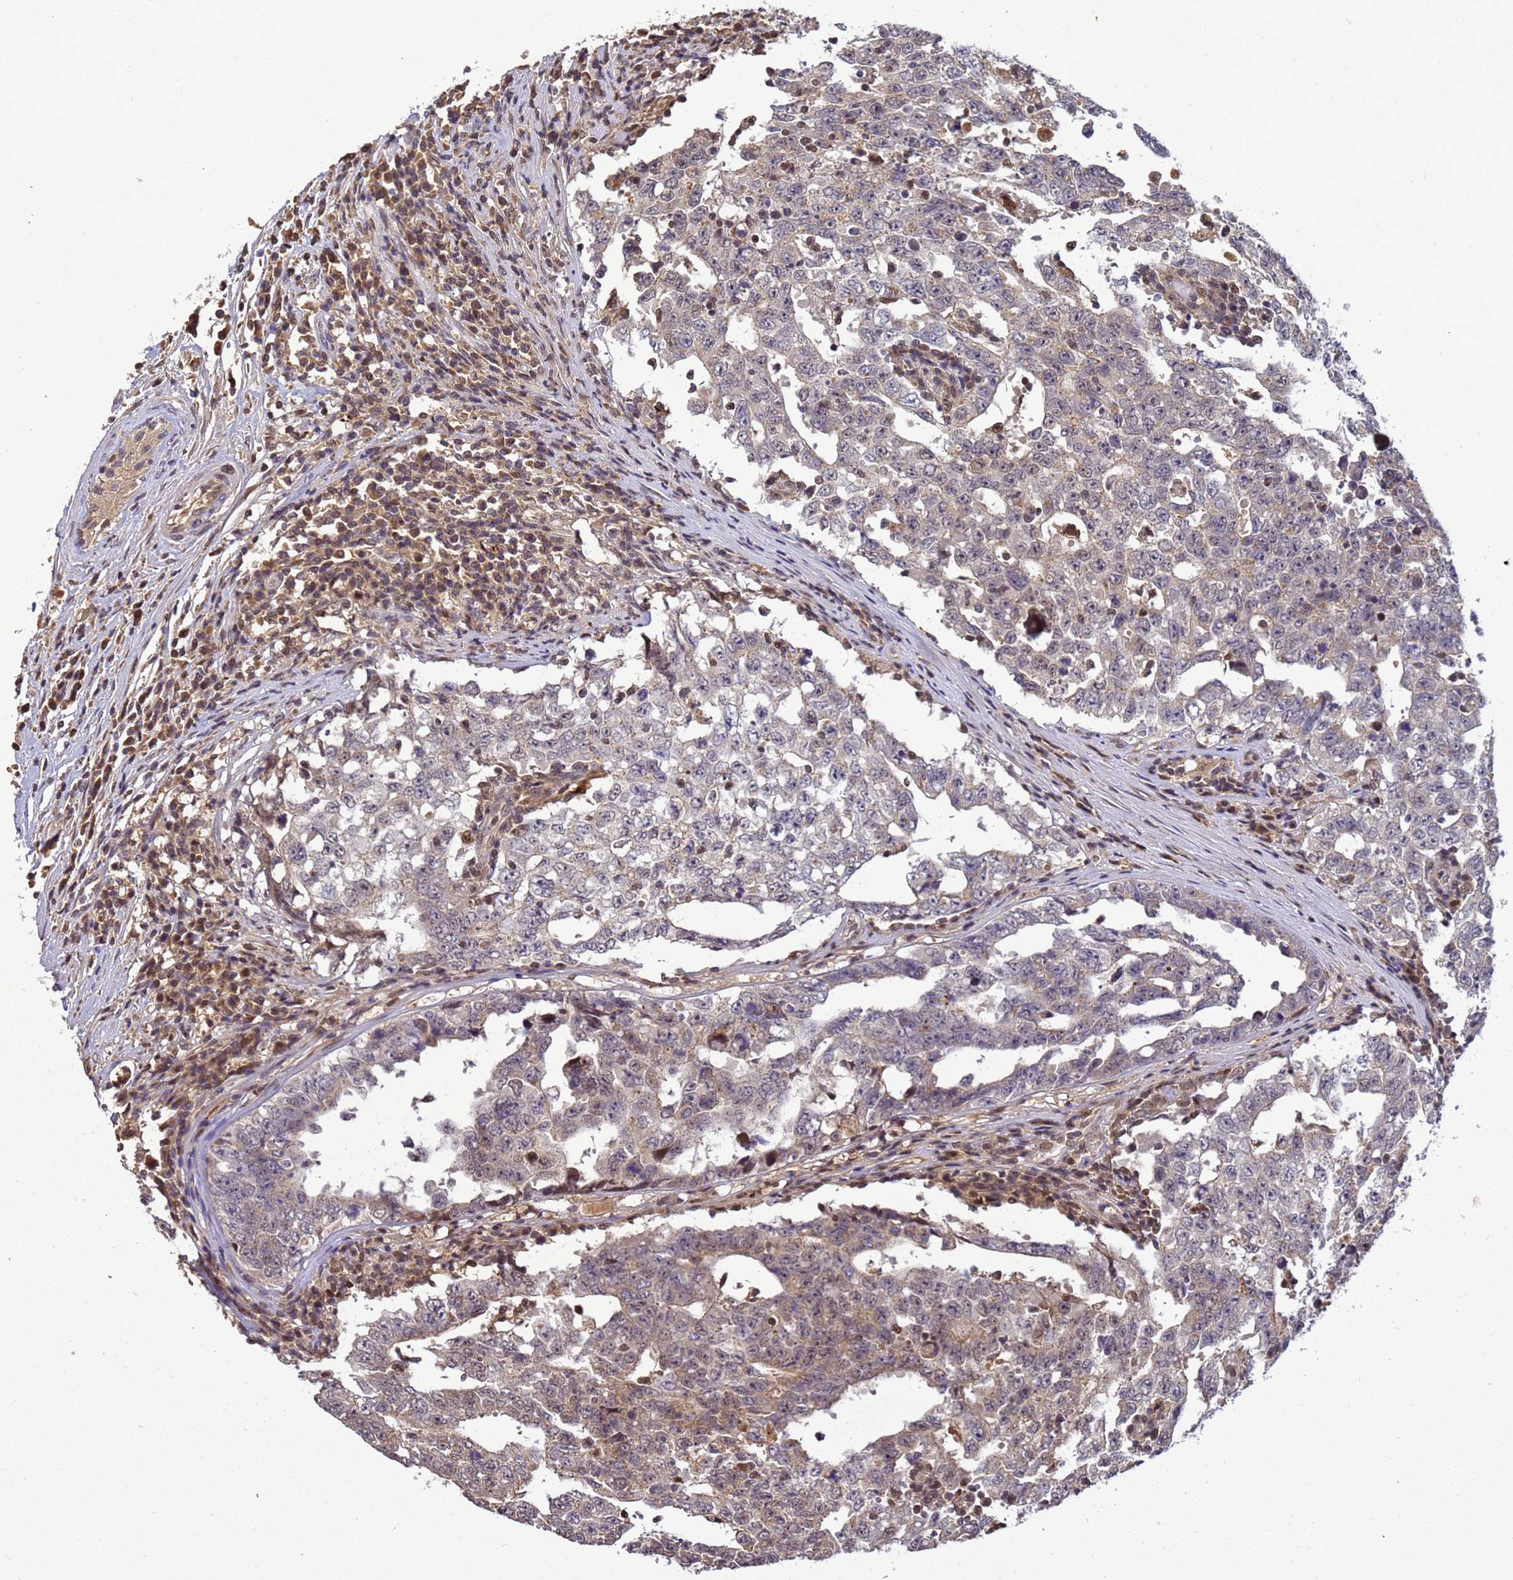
{"staining": {"intensity": "weak", "quantity": "<25%", "location": "cytoplasmic/membranous,nuclear"}, "tissue": "testis cancer", "cell_type": "Tumor cells", "image_type": "cancer", "snomed": [{"axis": "morphology", "description": "Carcinoma, Embryonal, NOS"}, {"axis": "topography", "description": "Testis"}], "caption": "Human testis cancer stained for a protein using IHC demonstrates no positivity in tumor cells.", "gene": "TMEM74B", "patient": {"sex": "male", "age": 26}}